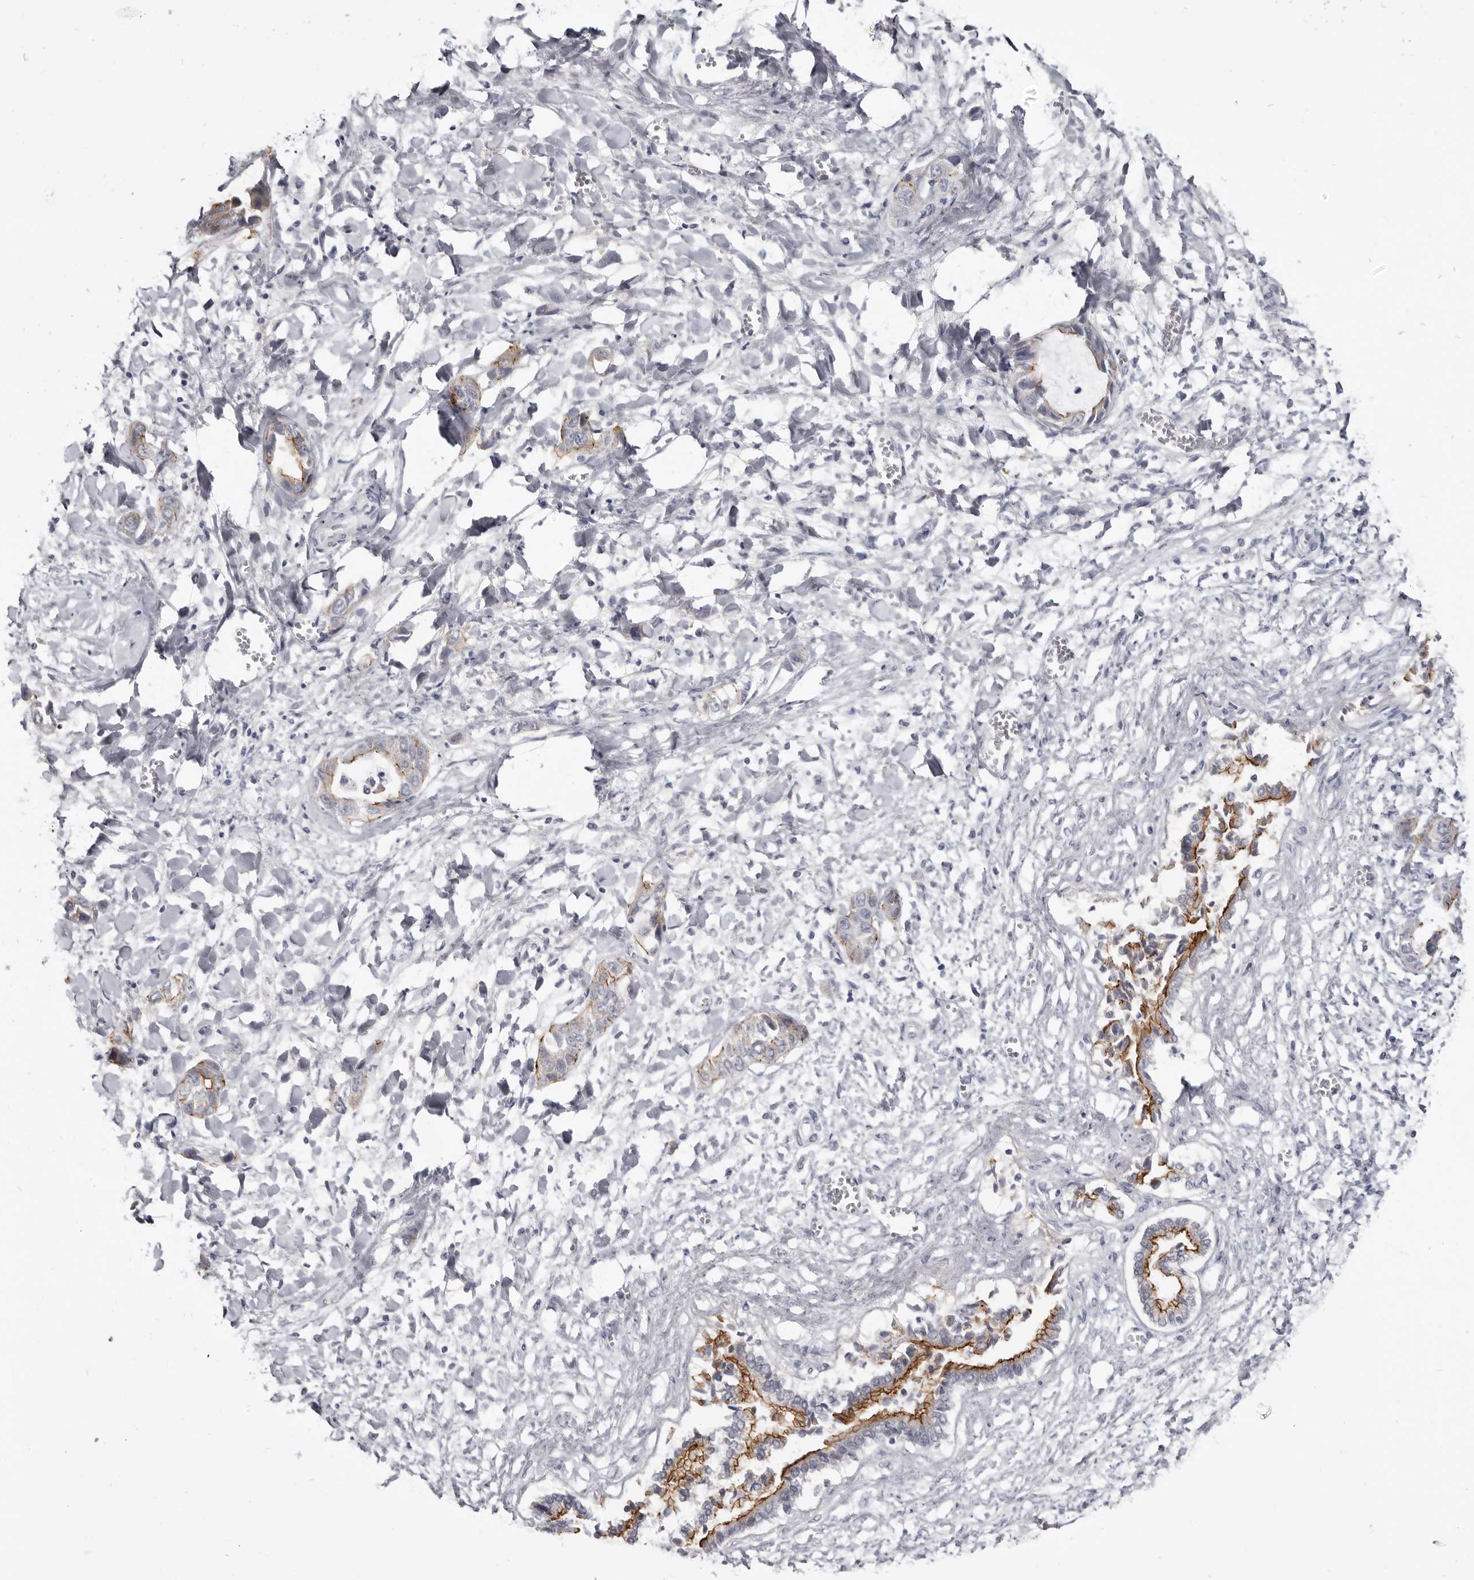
{"staining": {"intensity": "moderate", "quantity": "<25%", "location": "cytoplasmic/membranous"}, "tissue": "liver cancer", "cell_type": "Tumor cells", "image_type": "cancer", "snomed": [{"axis": "morphology", "description": "Cholangiocarcinoma"}, {"axis": "topography", "description": "Liver"}], "caption": "Tumor cells demonstrate low levels of moderate cytoplasmic/membranous expression in approximately <25% of cells in liver cancer (cholangiocarcinoma).", "gene": "CGN", "patient": {"sex": "female", "age": 52}}